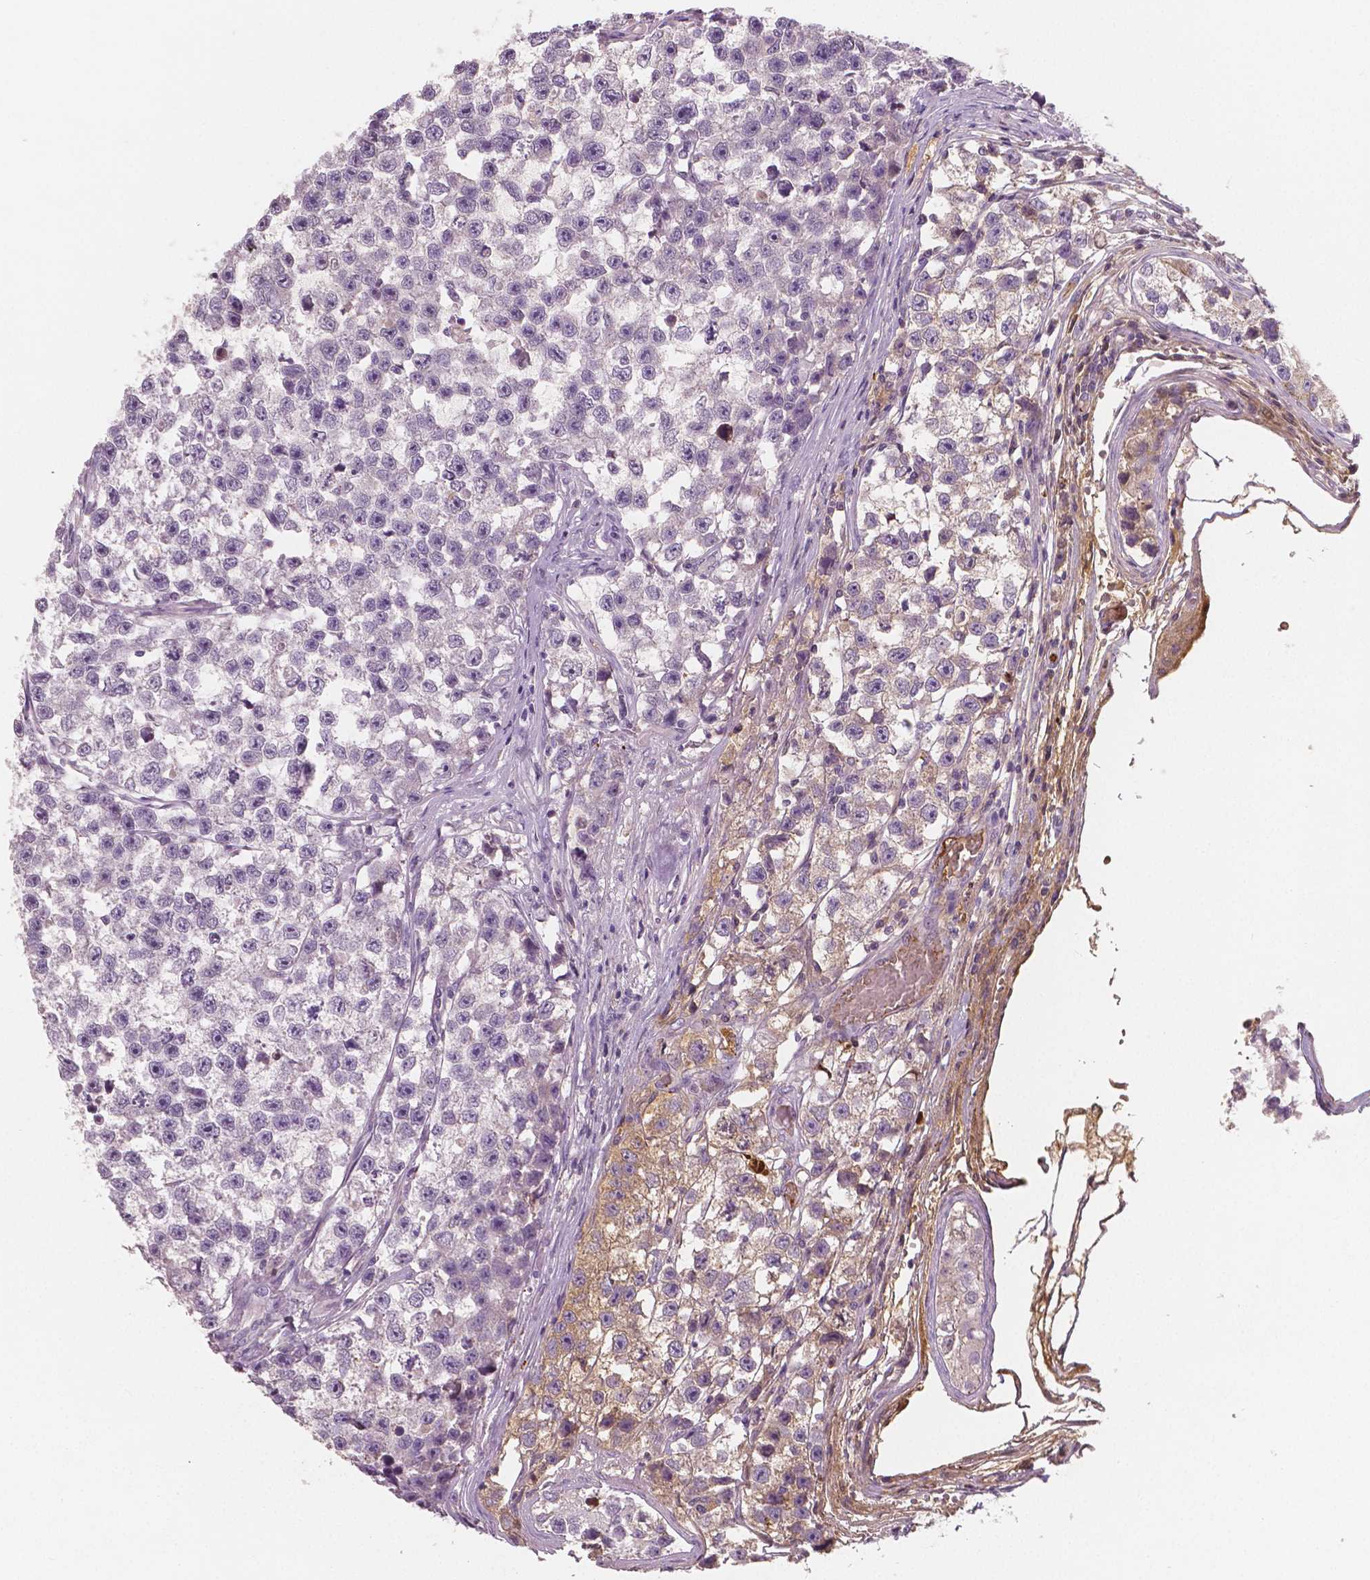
{"staining": {"intensity": "negative", "quantity": "none", "location": "none"}, "tissue": "testis cancer", "cell_type": "Tumor cells", "image_type": "cancer", "snomed": [{"axis": "morphology", "description": "Seminoma, NOS"}, {"axis": "topography", "description": "Testis"}], "caption": "This is an IHC micrograph of human testis seminoma. There is no expression in tumor cells.", "gene": "APOA4", "patient": {"sex": "male", "age": 26}}